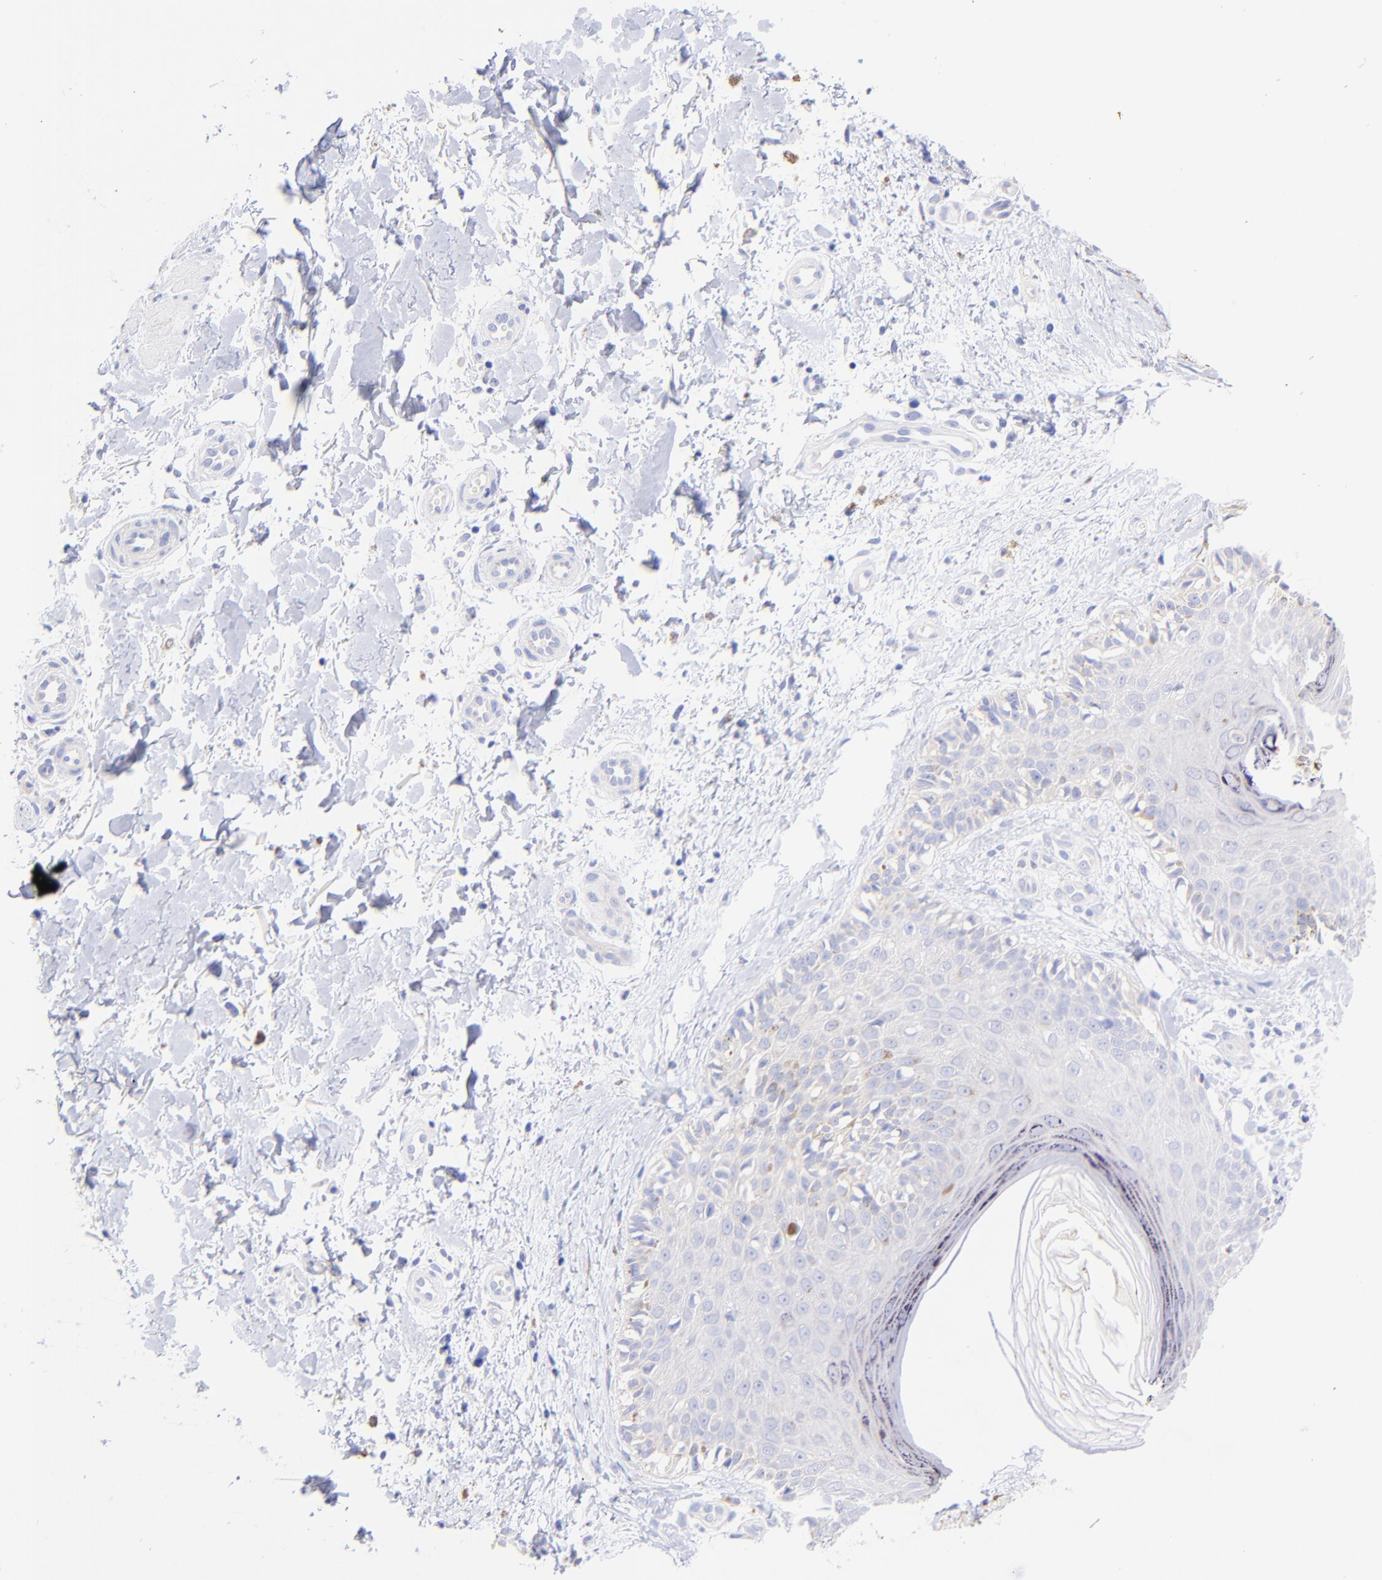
{"staining": {"intensity": "weak", "quantity": "<25%", "location": "cytoplasmic/membranous"}, "tissue": "melanoma", "cell_type": "Tumor cells", "image_type": "cancer", "snomed": [{"axis": "morphology", "description": "Normal tissue, NOS"}, {"axis": "morphology", "description": "Malignant melanoma, NOS"}, {"axis": "topography", "description": "Skin"}], "caption": "Immunohistochemical staining of human melanoma demonstrates no significant expression in tumor cells. (Stains: DAB (3,3'-diaminobenzidine) immunohistochemistry with hematoxylin counter stain, Microscopy: brightfield microscopy at high magnification).", "gene": "GPHN", "patient": {"sex": "male", "age": 83}}